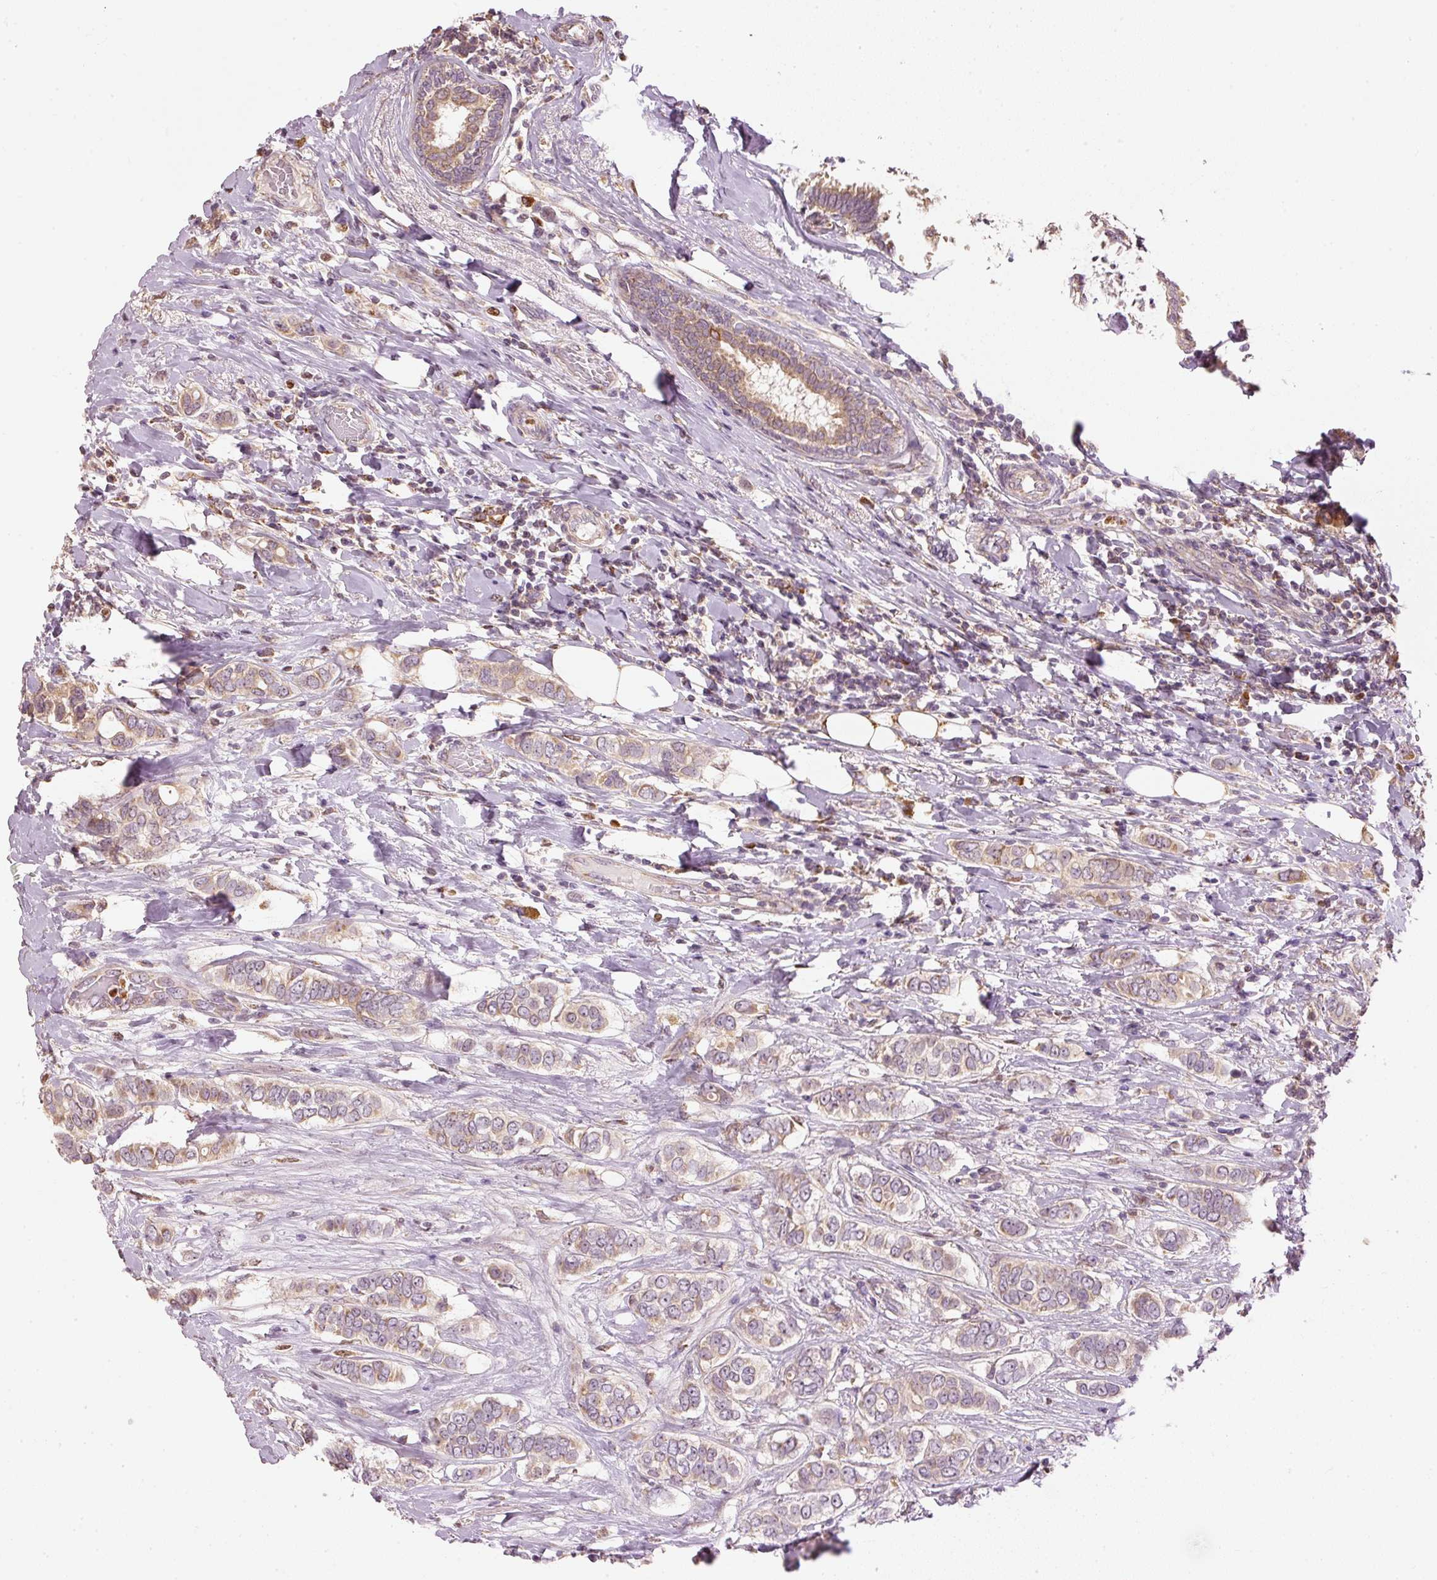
{"staining": {"intensity": "moderate", "quantity": ">75%", "location": "cytoplasmic/membranous"}, "tissue": "breast cancer", "cell_type": "Tumor cells", "image_type": "cancer", "snomed": [{"axis": "morphology", "description": "Lobular carcinoma"}, {"axis": "topography", "description": "Breast"}], "caption": "Breast lobular carcinoma stained for a protein (brown) reveals moderate cytoplasmic/membranous positive staining in approximately >75% of tumor cells.", "gene": "MTHFD1L", "patient": {"sex": "female", "age": 51}}